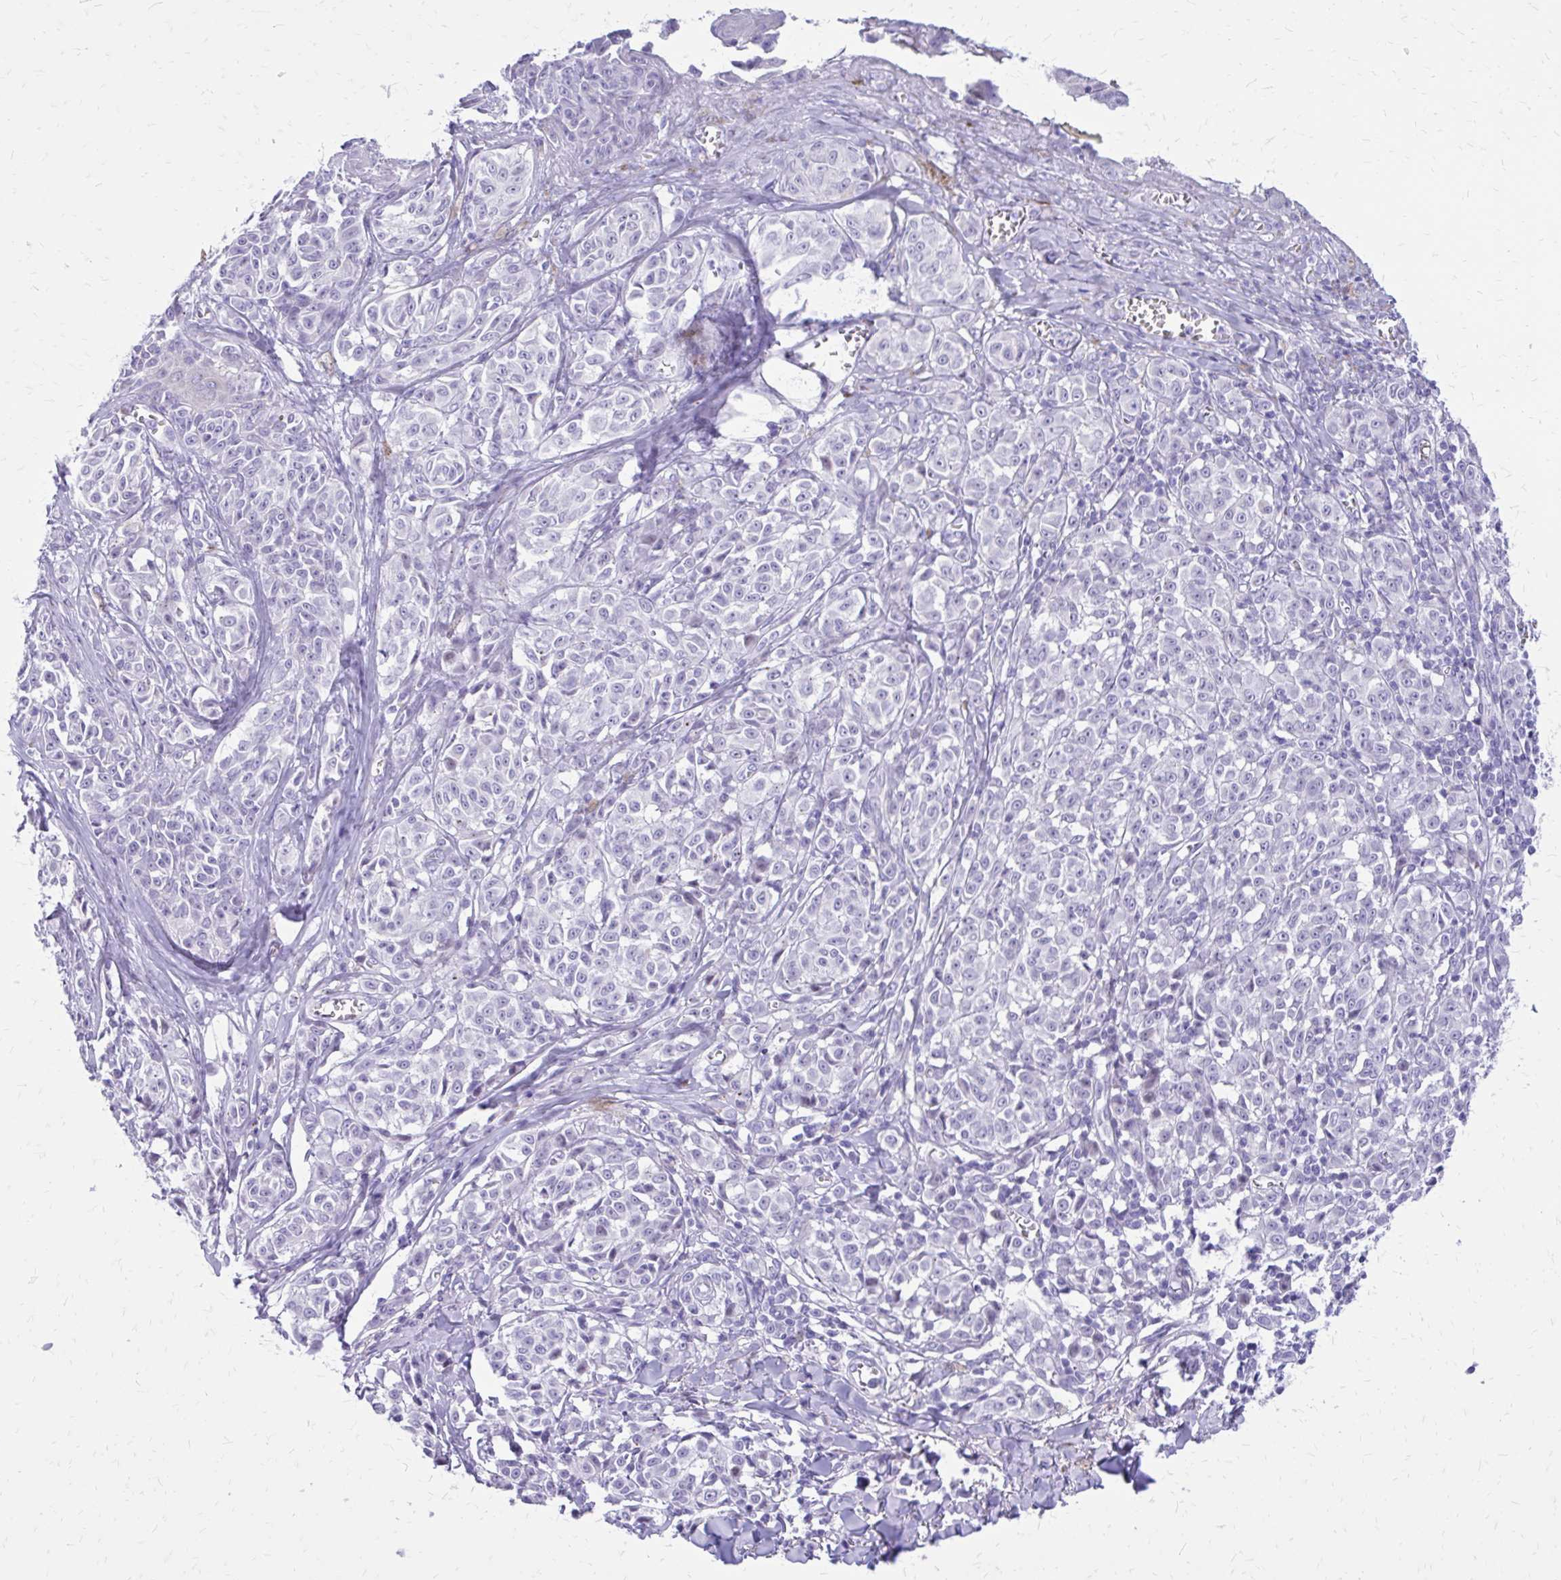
{"staining": {"intensity": "negative", "quantity": "none", "location": "none"}, "tissue": "melanoma", "cell_type": "Tumor cells", "image_type": "cancer", "snomed": [{"axis": "morphology", "description": "Malignant melanoma, NOS"}, {"axis": "topography", "description": "Skin"}], "caption": "Histopathology image shows no significant protein positivity in tumor cells of melanoma. The staining was performed using DAB (3,3'-diaminobenzidine) to visualize the protein expression in brown, while the nuclei were stained in blue with hematoxylin (Magnification: 20x).", "gene": "LCN15", "patient": {"sex": "female", "age": 43}}